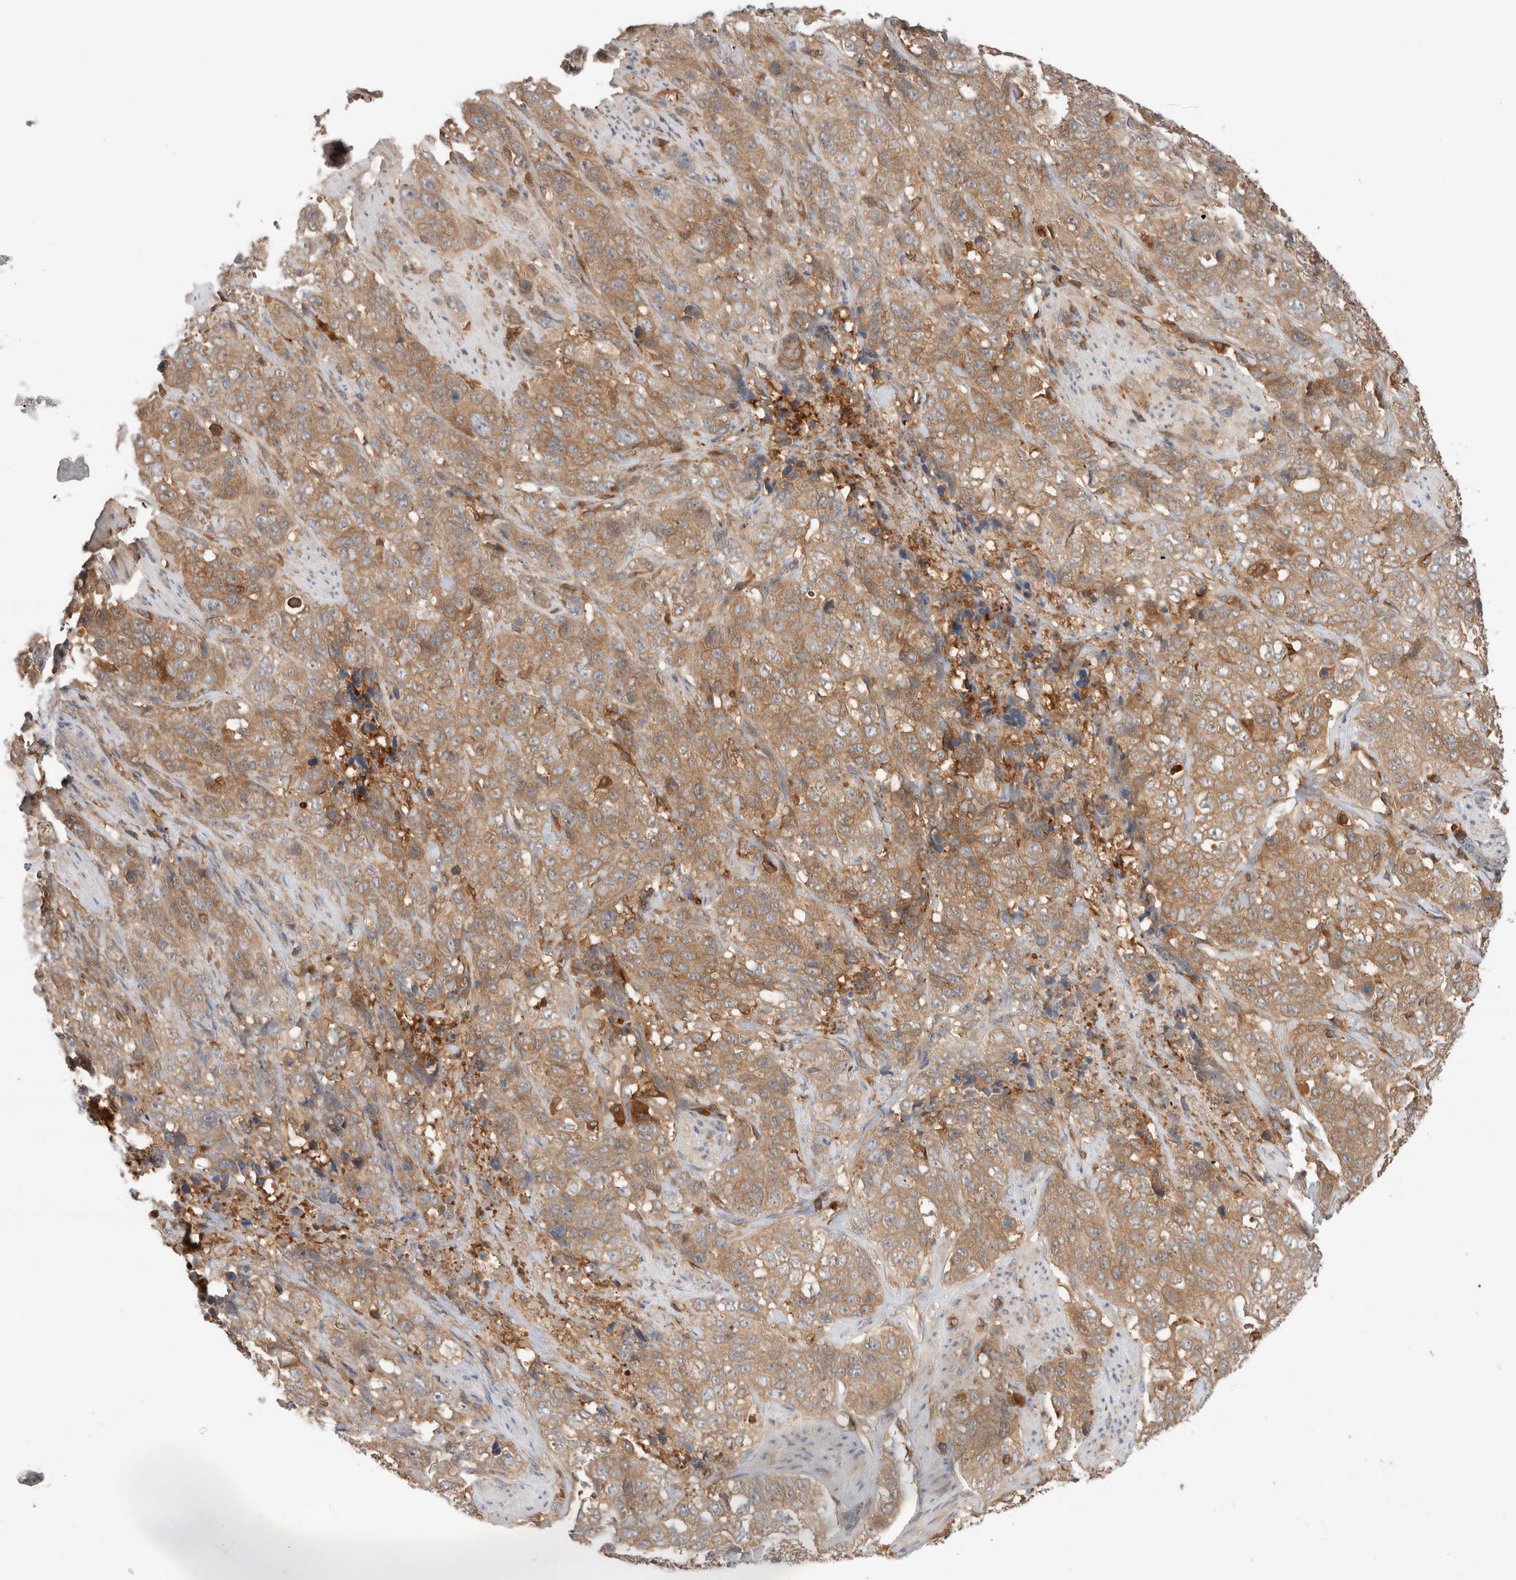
{"staining": {"intensity": "moderate", "quantity": ">75%", "location": "cytoplasmic/membranous"}, "tissue": "stomach cancer", "cell_type": "Tumor cells", "image_type": "cancer", "snomed": [{"axis": "morphology", "description": "Adenocarcinoma, NOS"}, {"axis": "topography", "description": "Stomach"}], "caption": "A medium amount of moderate cytoplasmic/membranous expression is identified in approximately >75% of tumor cells in stomach adenocarcinoma tissue.", "gene": "KLHL14", "patient": {"sex": "male", "age": 48}}